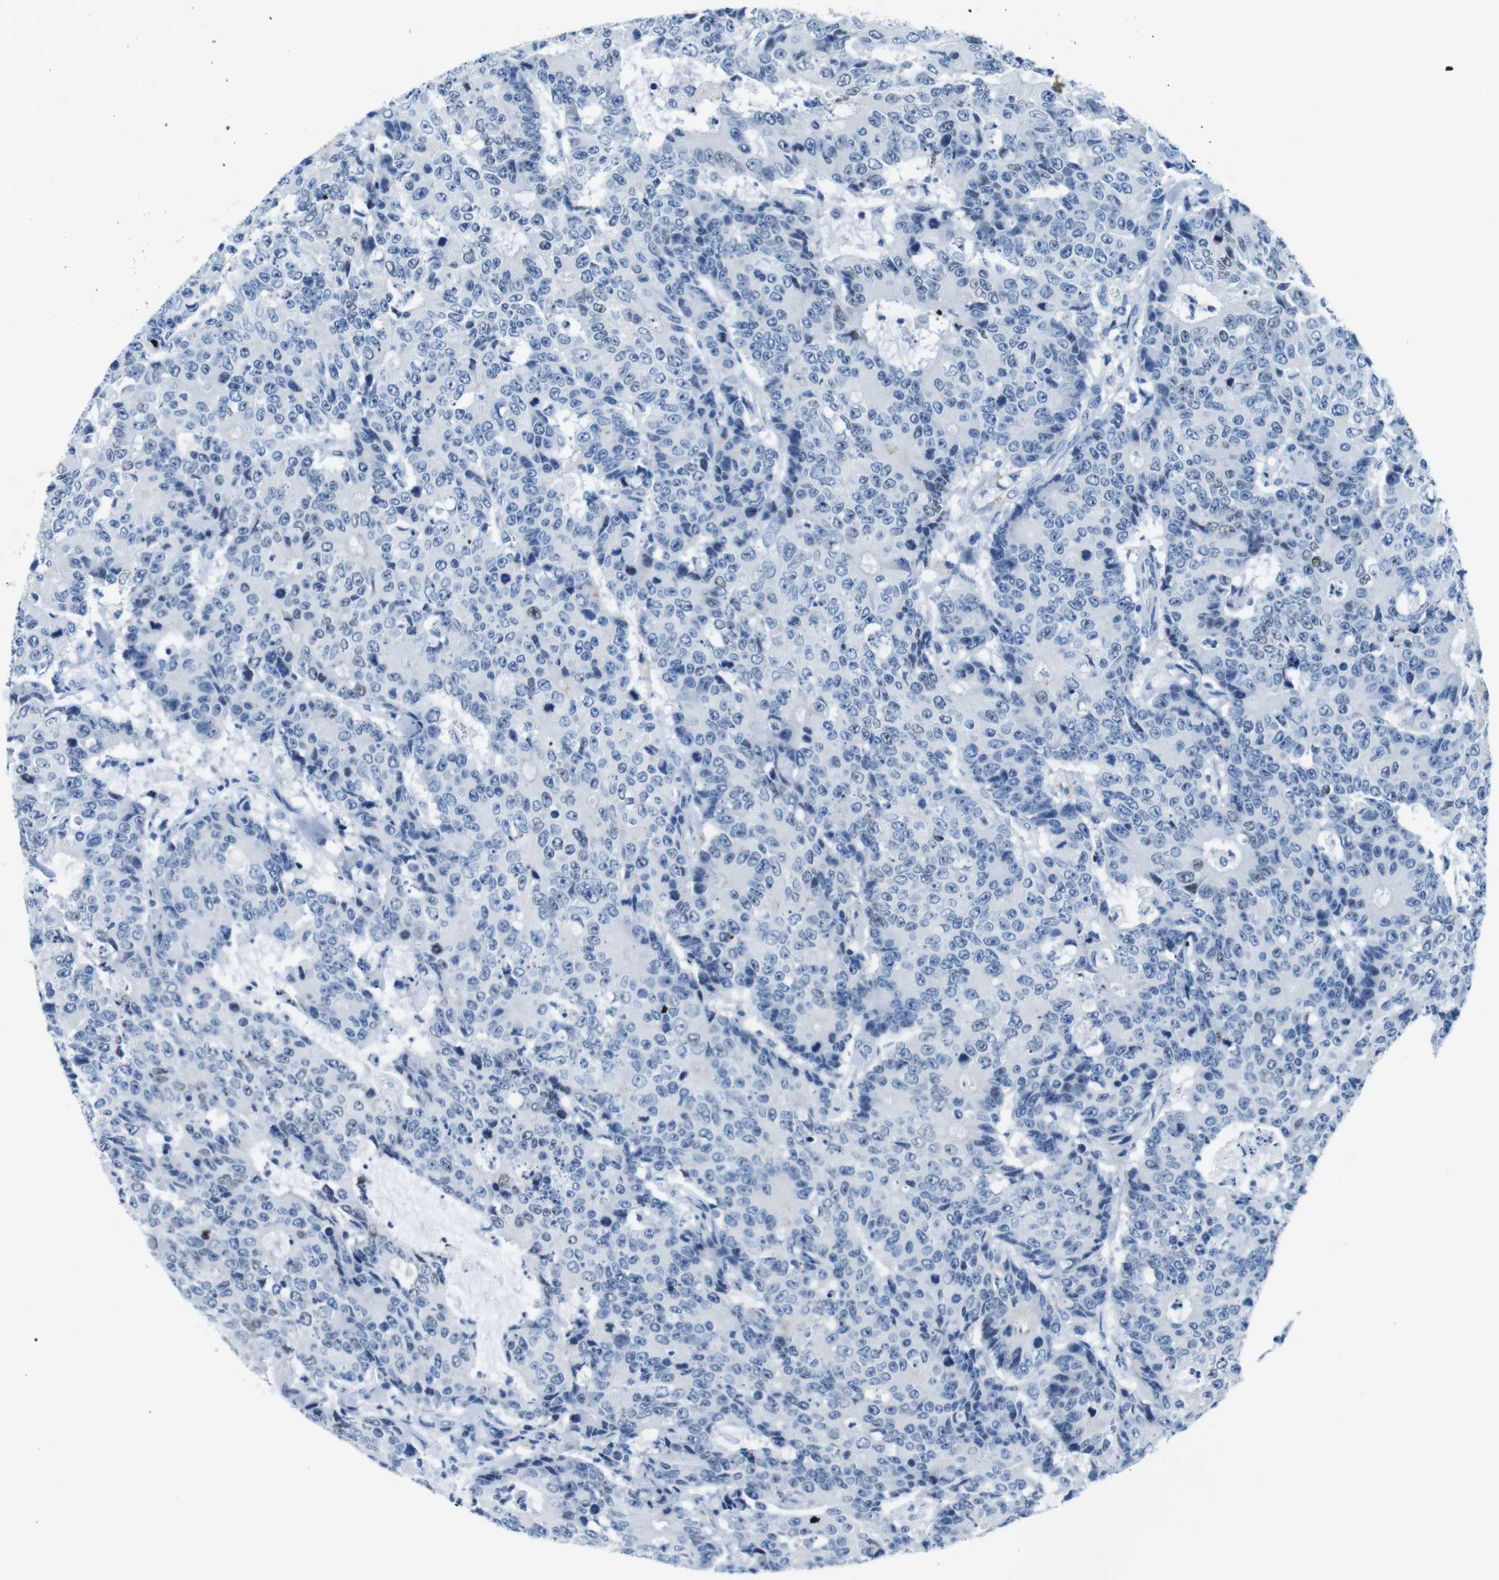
{"staining": {"intensity": "negative", "quantity": "none", "location": "none"}, "tissue": "colorectal cancer", "cell_type": "Tumor cells", "image_type": "cancer", "snomed": [{"axis": "morphology", "description": "Adenocarcinoma, NOS"}, {"axis": "topography", "description": "Colon"}], "caption": "An image of human colorectal adenocarcinoma is negative for staining in tumor cells.", "gene": "TFAP2C", "patient": {"sex": "female", "age": 86}}